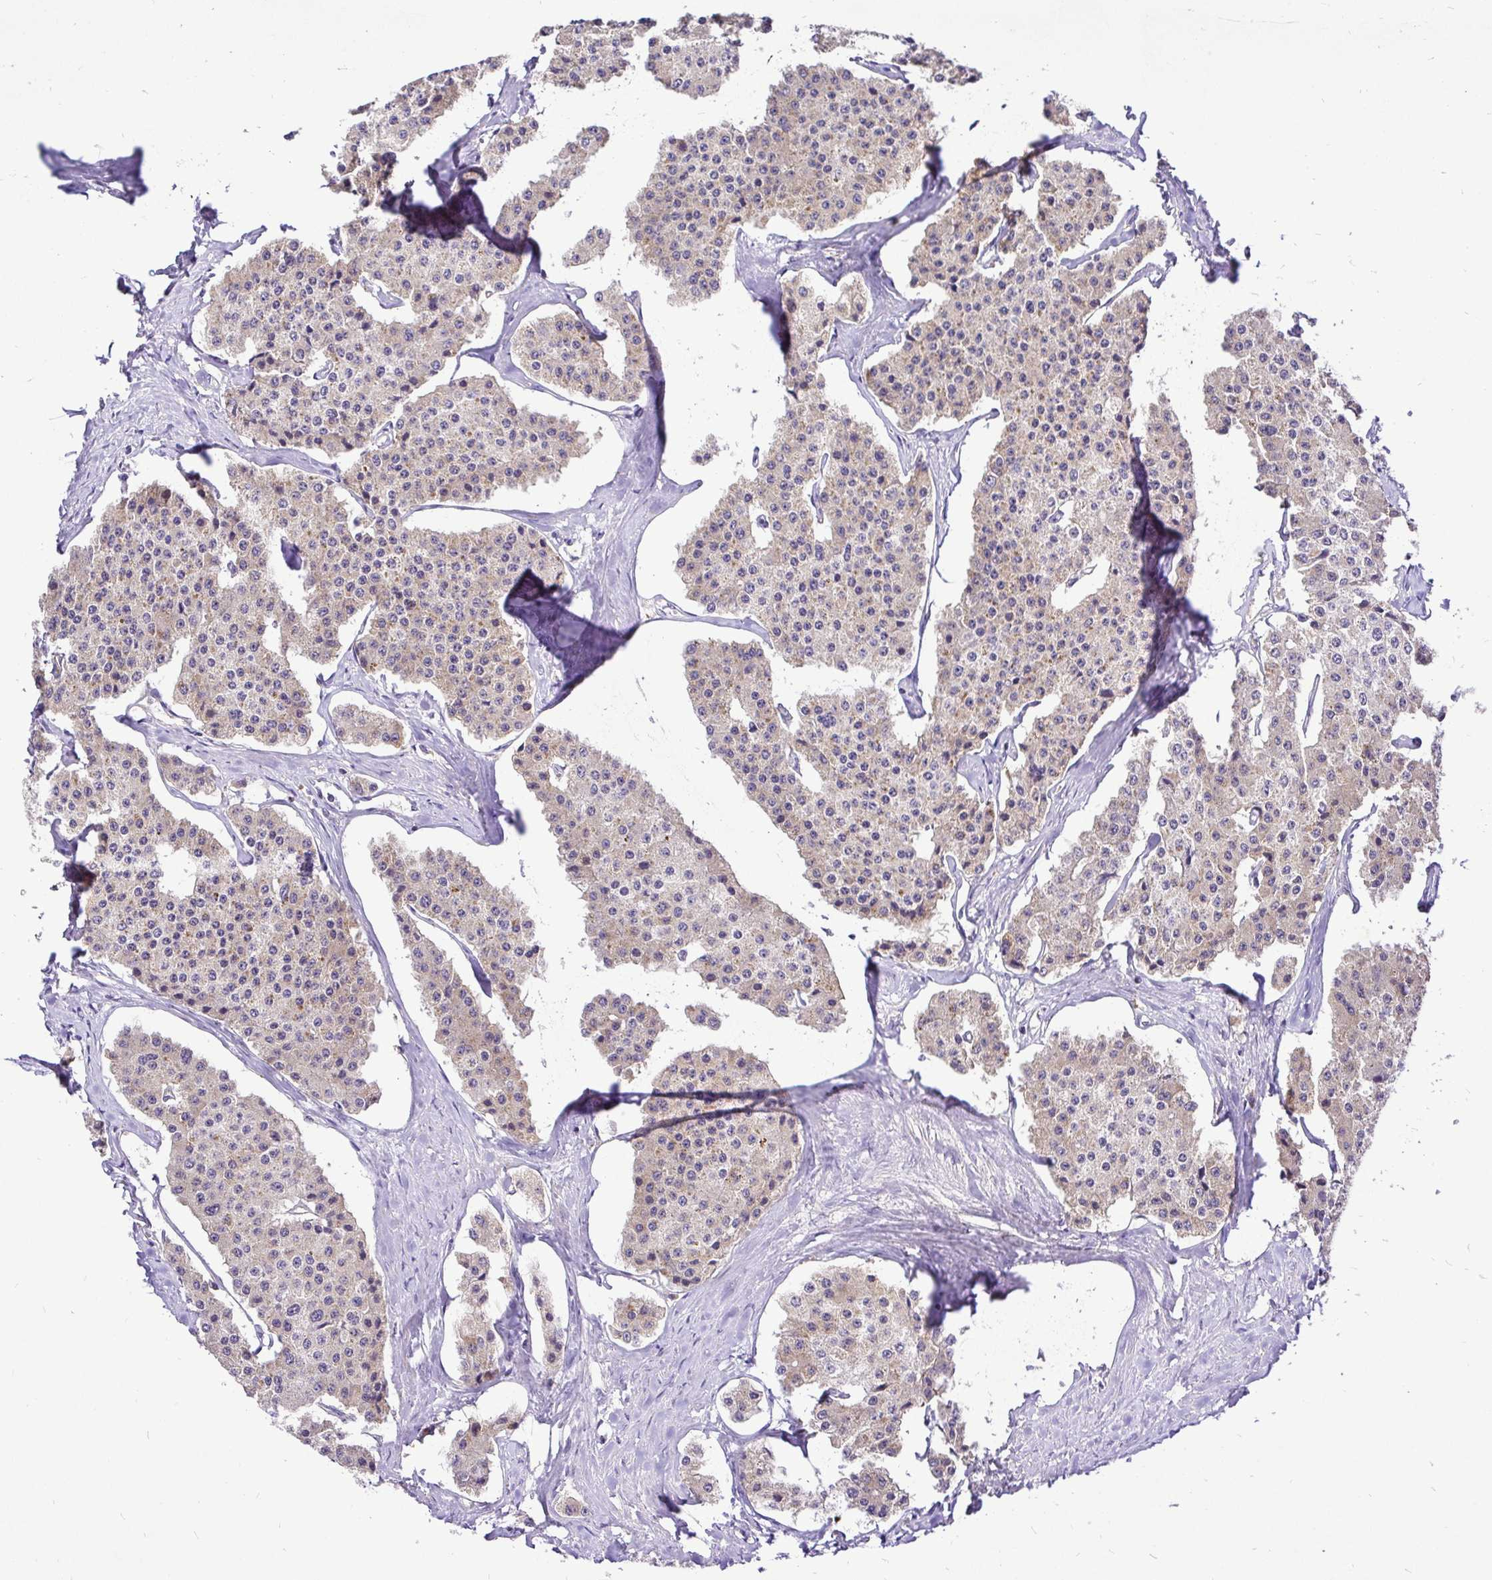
{"staining": {"intensity": "weak", "quantity": "25%-75%", "location": "cytoplasmic/membranous"}, "tissue": "carcinoid", "cell_type": "Tumor cells", "image_type": "cancer", "snomed": [{"axis": "morphology", "description": "Carcinoid, malignant, NOS"}, {"axis": "topography", "description": "Small intestine"}], "caption": "Brown immunohistochemical staining in human carcinoid displays weak cytoplasmic/membranous expression in approximately 25%-75% of tumor cells.", "gene": "UBE2M", "patient": {"sex": "female", "age": 65}}